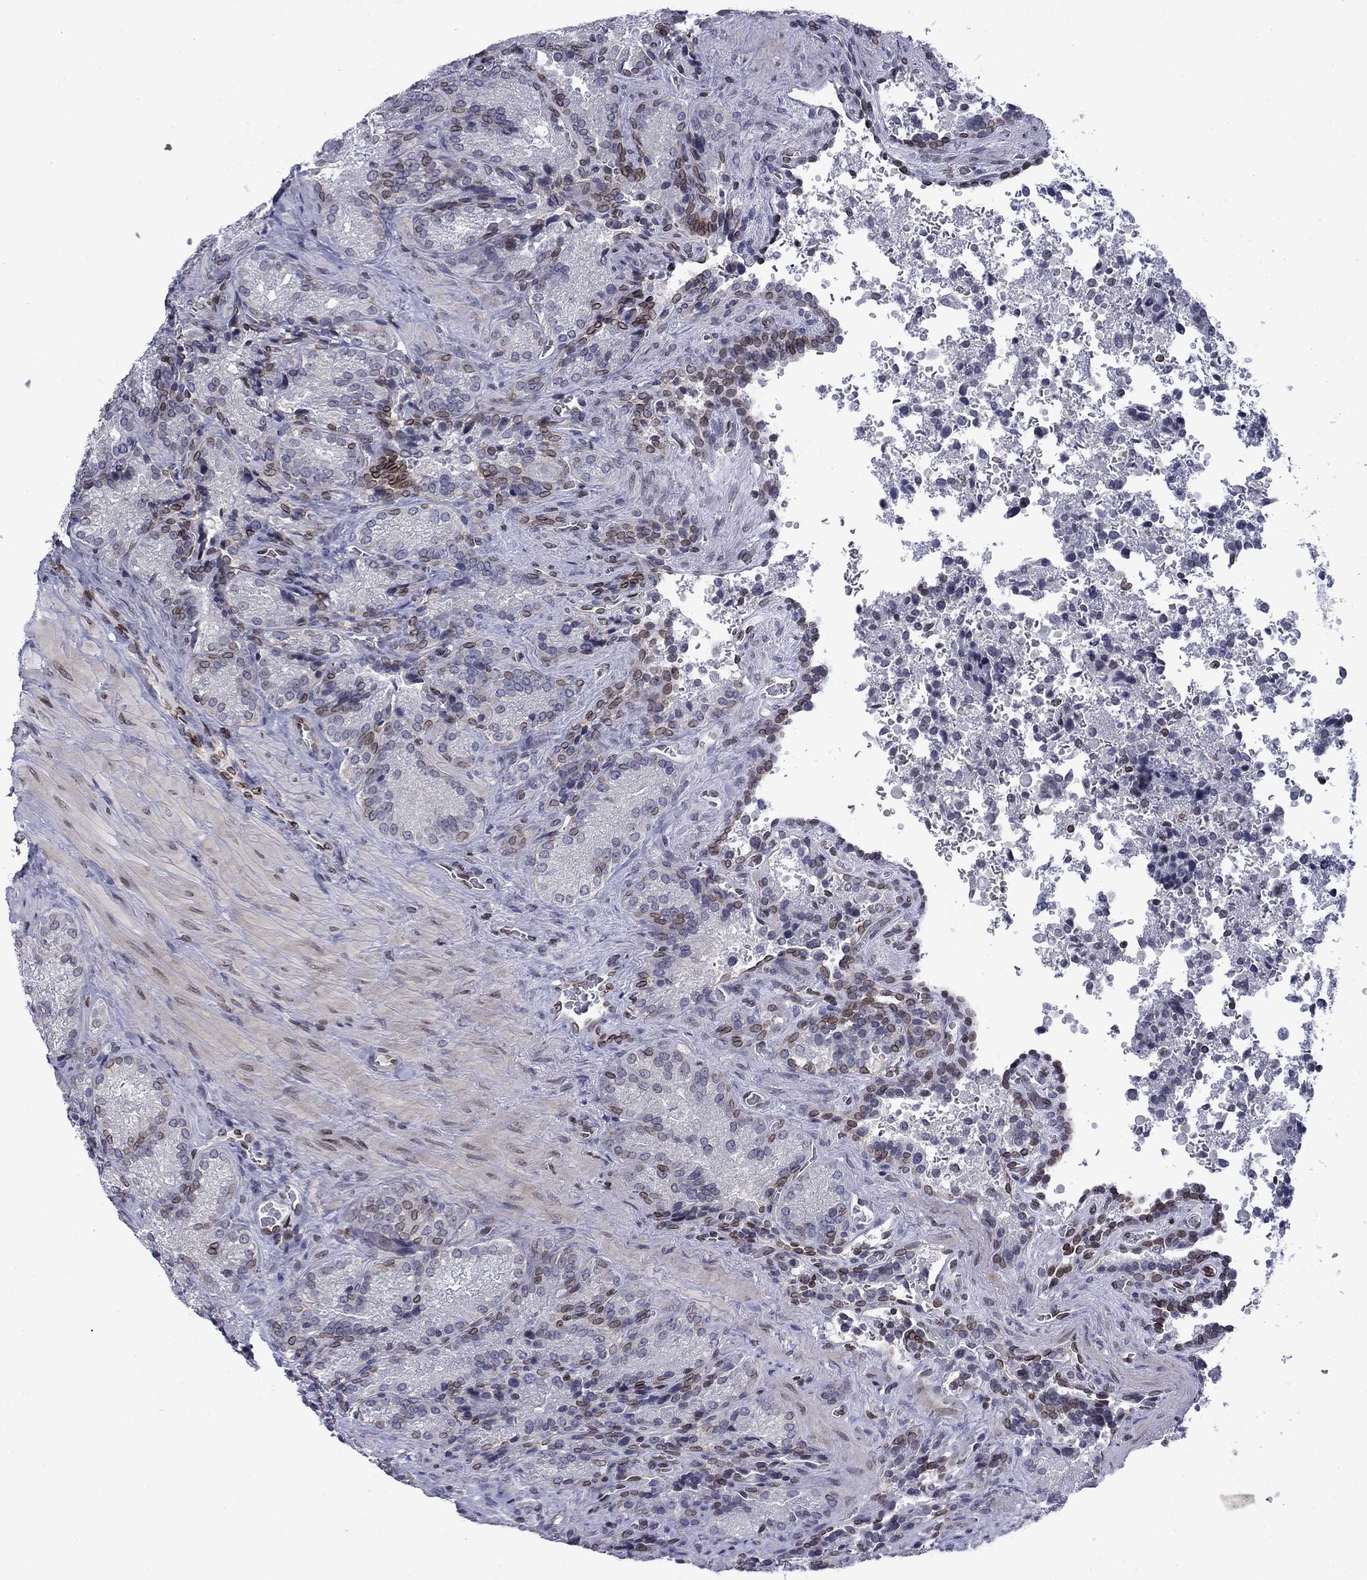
{"staining": {"intensity": "negative", "quantity": "none", "location": "none"}, "tissue": "seminal vesicle", "cell_type": "Glandular cells", "image_type": "normal", "snomed": [{"axis": "morphology", "description": "Normal tissue, NOS"}, {"axis": "topography", "description": "Seminal veicle"}], "caption": "IHC micrograph of benign seminal vesicle stained for a protein (brown), which exhibits no expression in glandular cells. (DAB (3,3'-diaminobenzidine) IHC visualized using brightfield microscopy, high magnification).", "gene": "SLA", "patient": {"sex": "male", "age": 37}}